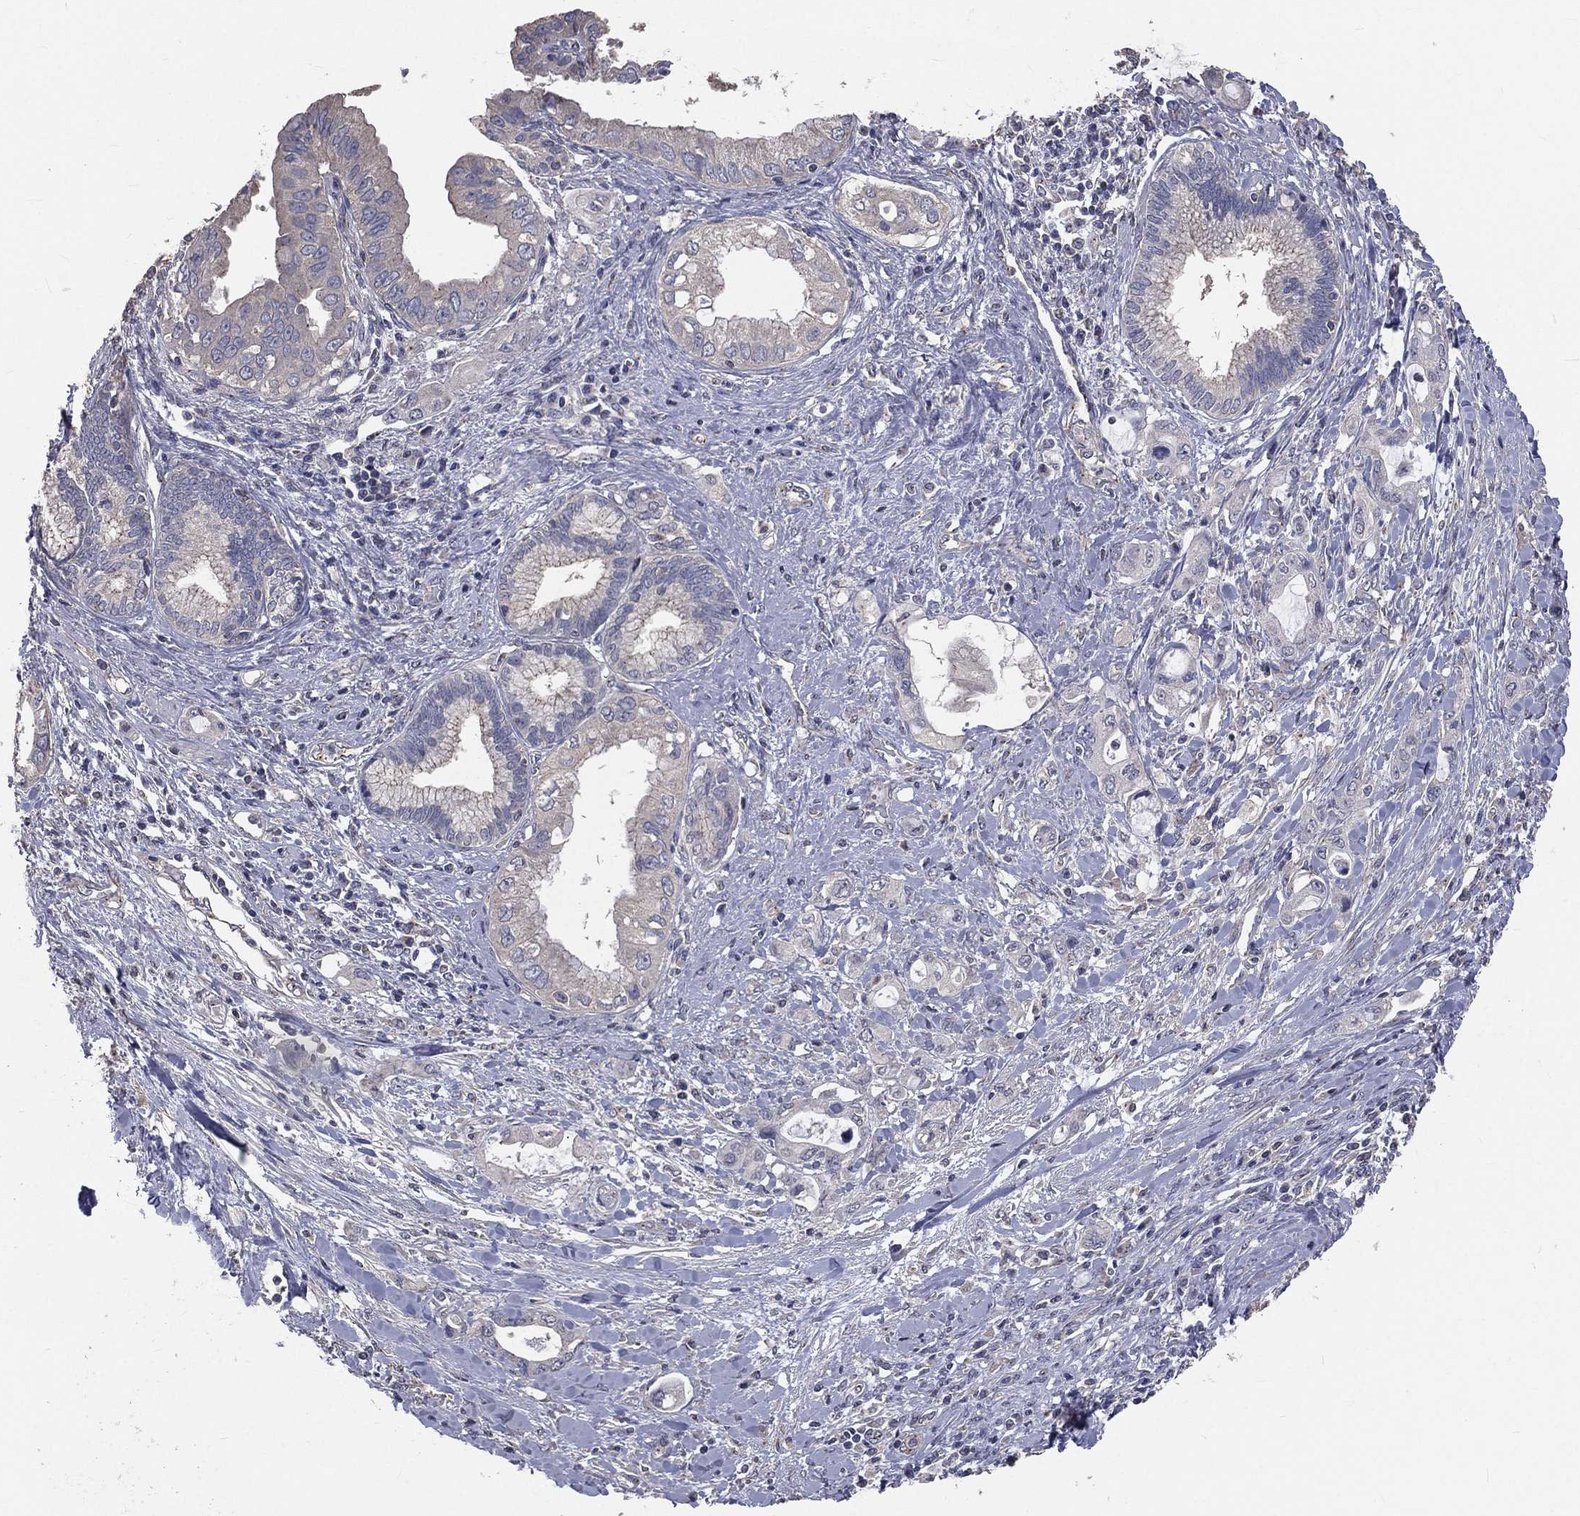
{"staining": {"intensity": "negative", "quantity": "none", "location": "none"}, "tissue": "pancreatic cancer", "cell_type": "Tumor cells", "image_type": "cancer", "snomed": [{"axis": "morphology", "description": "Adenocarcinoma, NOS"}, {"axis": "topography", "description": "Pancreas"}], "caption": "DAB (3,3'-diaminobenzidine) immunohistochemical staining of human pancreatic cancer (adenocarcinoma) shows no significant expression in tumor cells.", "gene": "CROCC", "patient": {"sex": "female", "age": 56}}